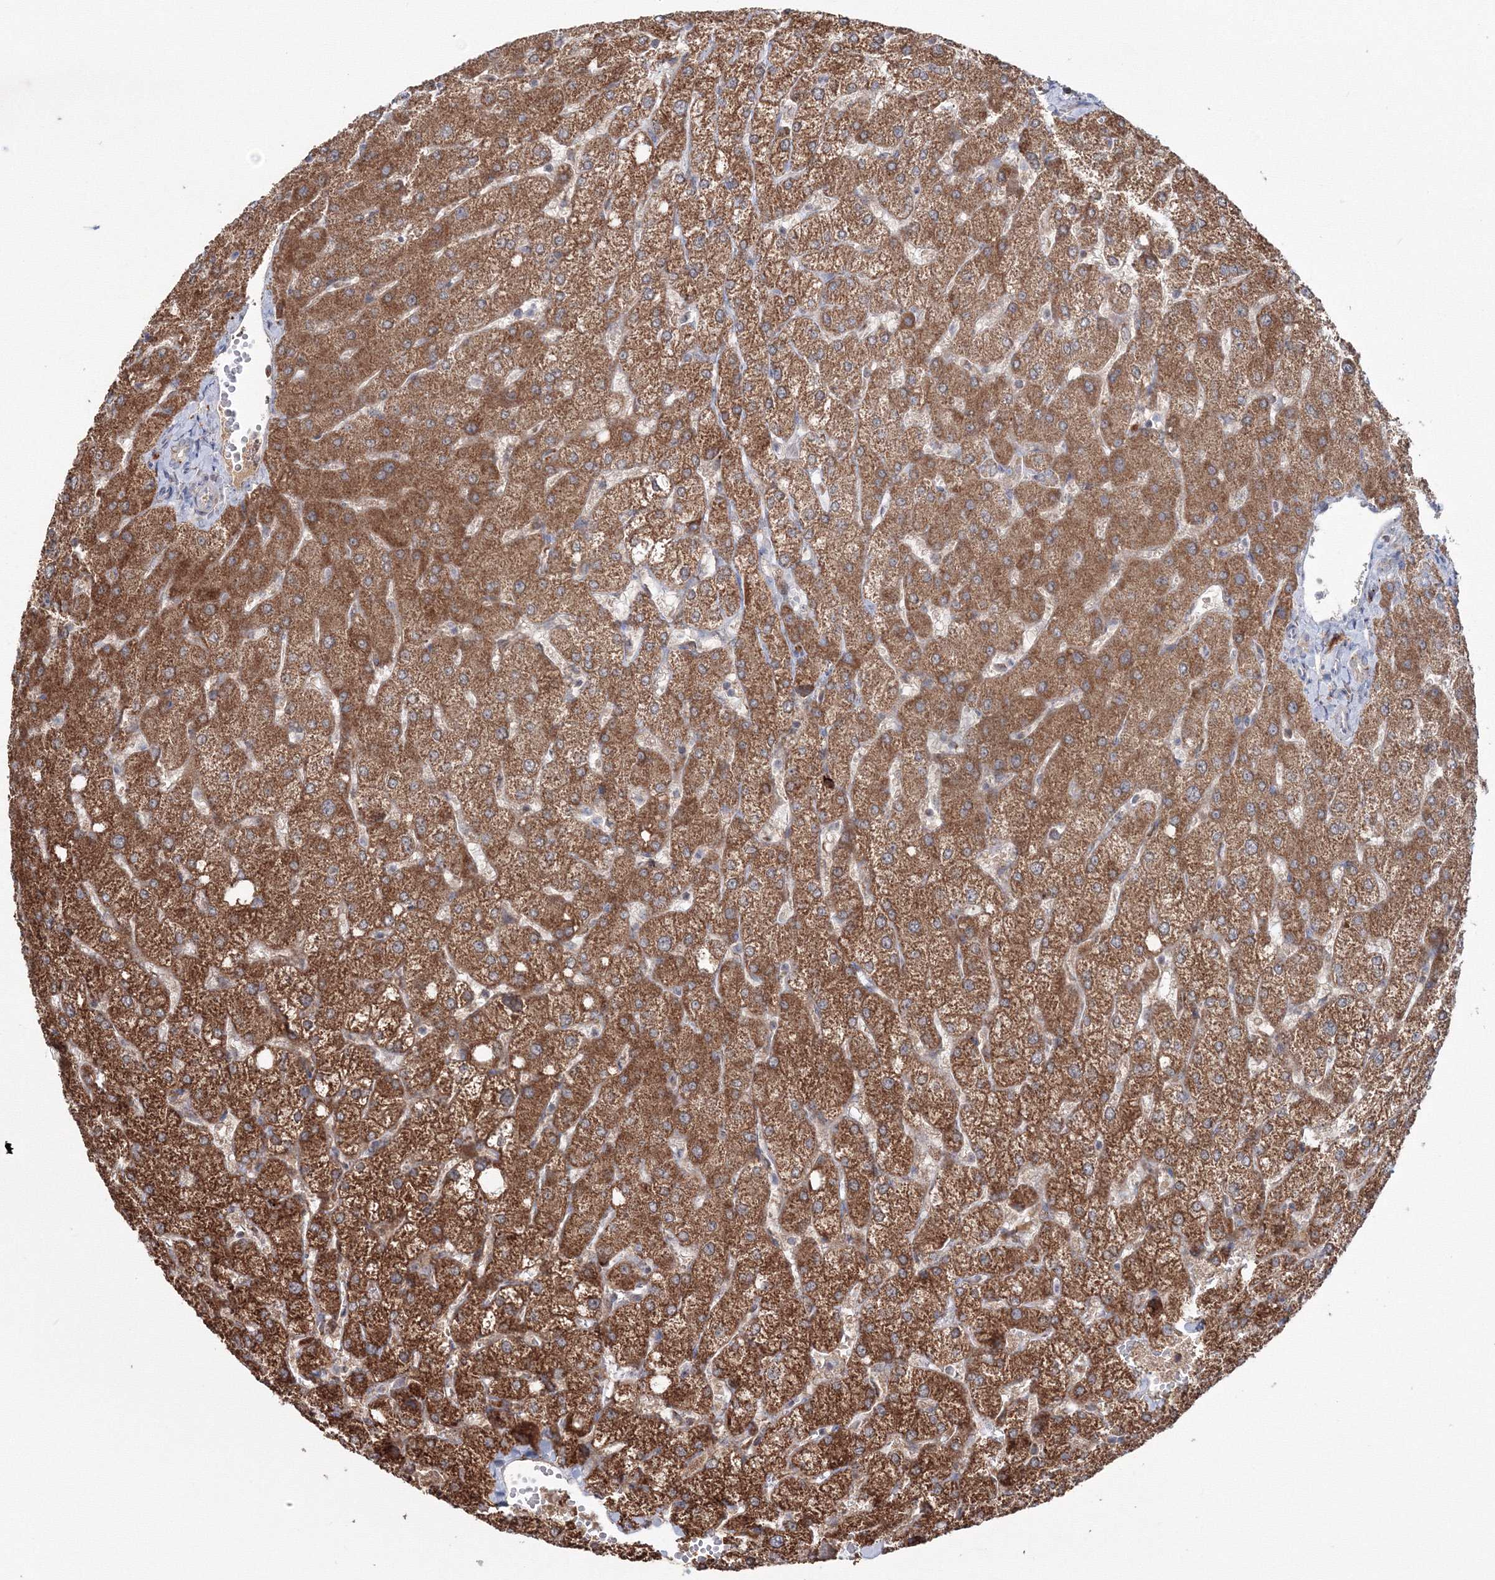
{"staining": {"intensity": "negative", "quantity": "none", "location": "none"}, "tissue": "liver", "cell_type": "Cholangiocytes", "image_type": "normal", "snomed": [{"axis": "morphology", "description": "Normal tissue, NOS"}, {"axis": "topography", "description": "Liver"}], "caption": "Micrograph shows no significant protein positivity in cholangiocytes of normal liver.", "gene": "PEX13", "patient": {"sex": "female", "age": 54}}